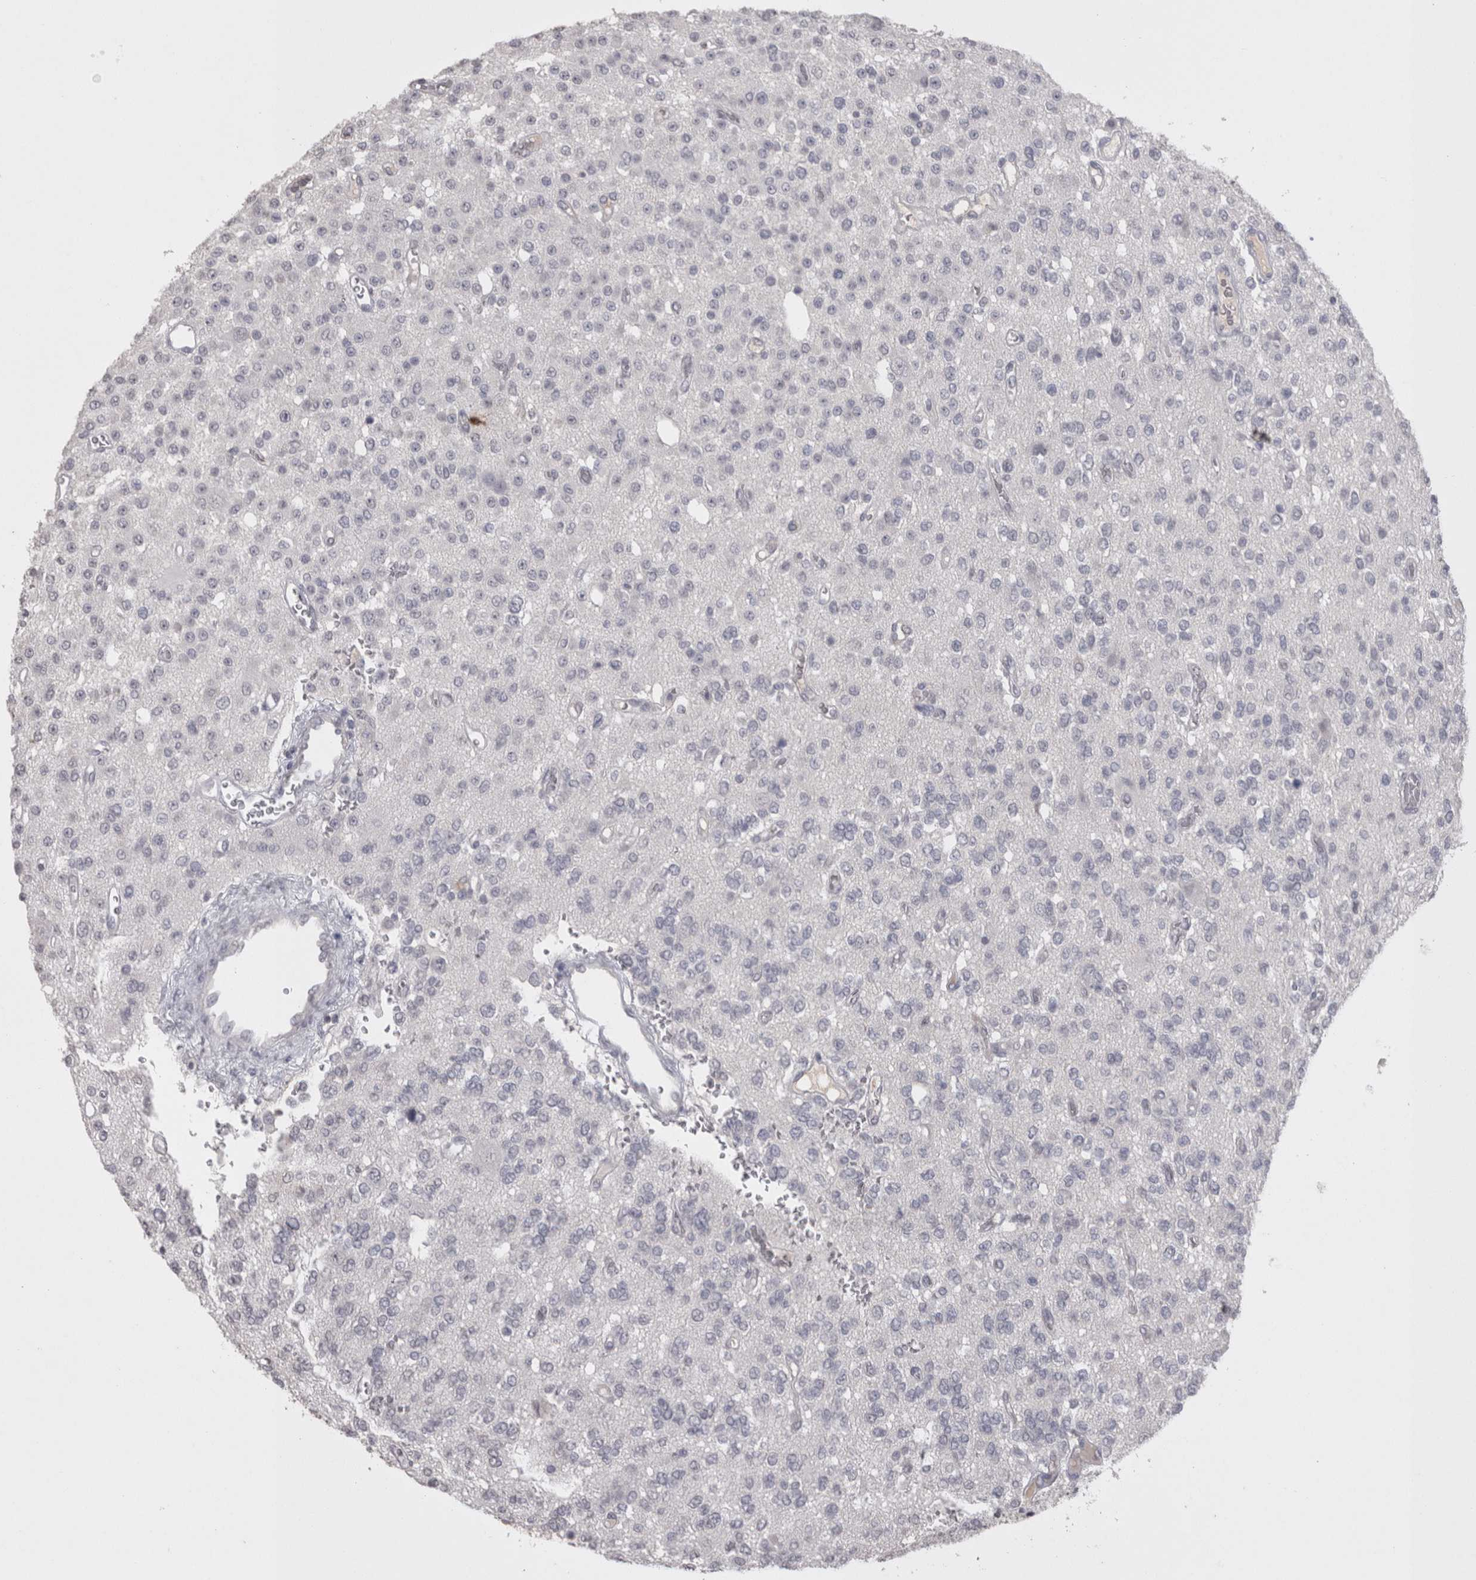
{"staining": {"intensity": "negative", "quantity": "none", "location": "none"}, "tissue": "glioma", "cell_type": "Tumor cells", "image_type": "cancer", "snomed": [{"axis": "morphology", "description": "Glioma, malignant, Low grade"}, {"axis": "topography", "description": "Brain"}], "caption": "Immunohistochemistry (IHC) photomicrograph of neoplastic tissue: malignant low-grade glioma stained with DAB displays no significant protein expression in tumor cells.", "gene": "LAX1", "patient": {"sex": "male", "age": 38}}